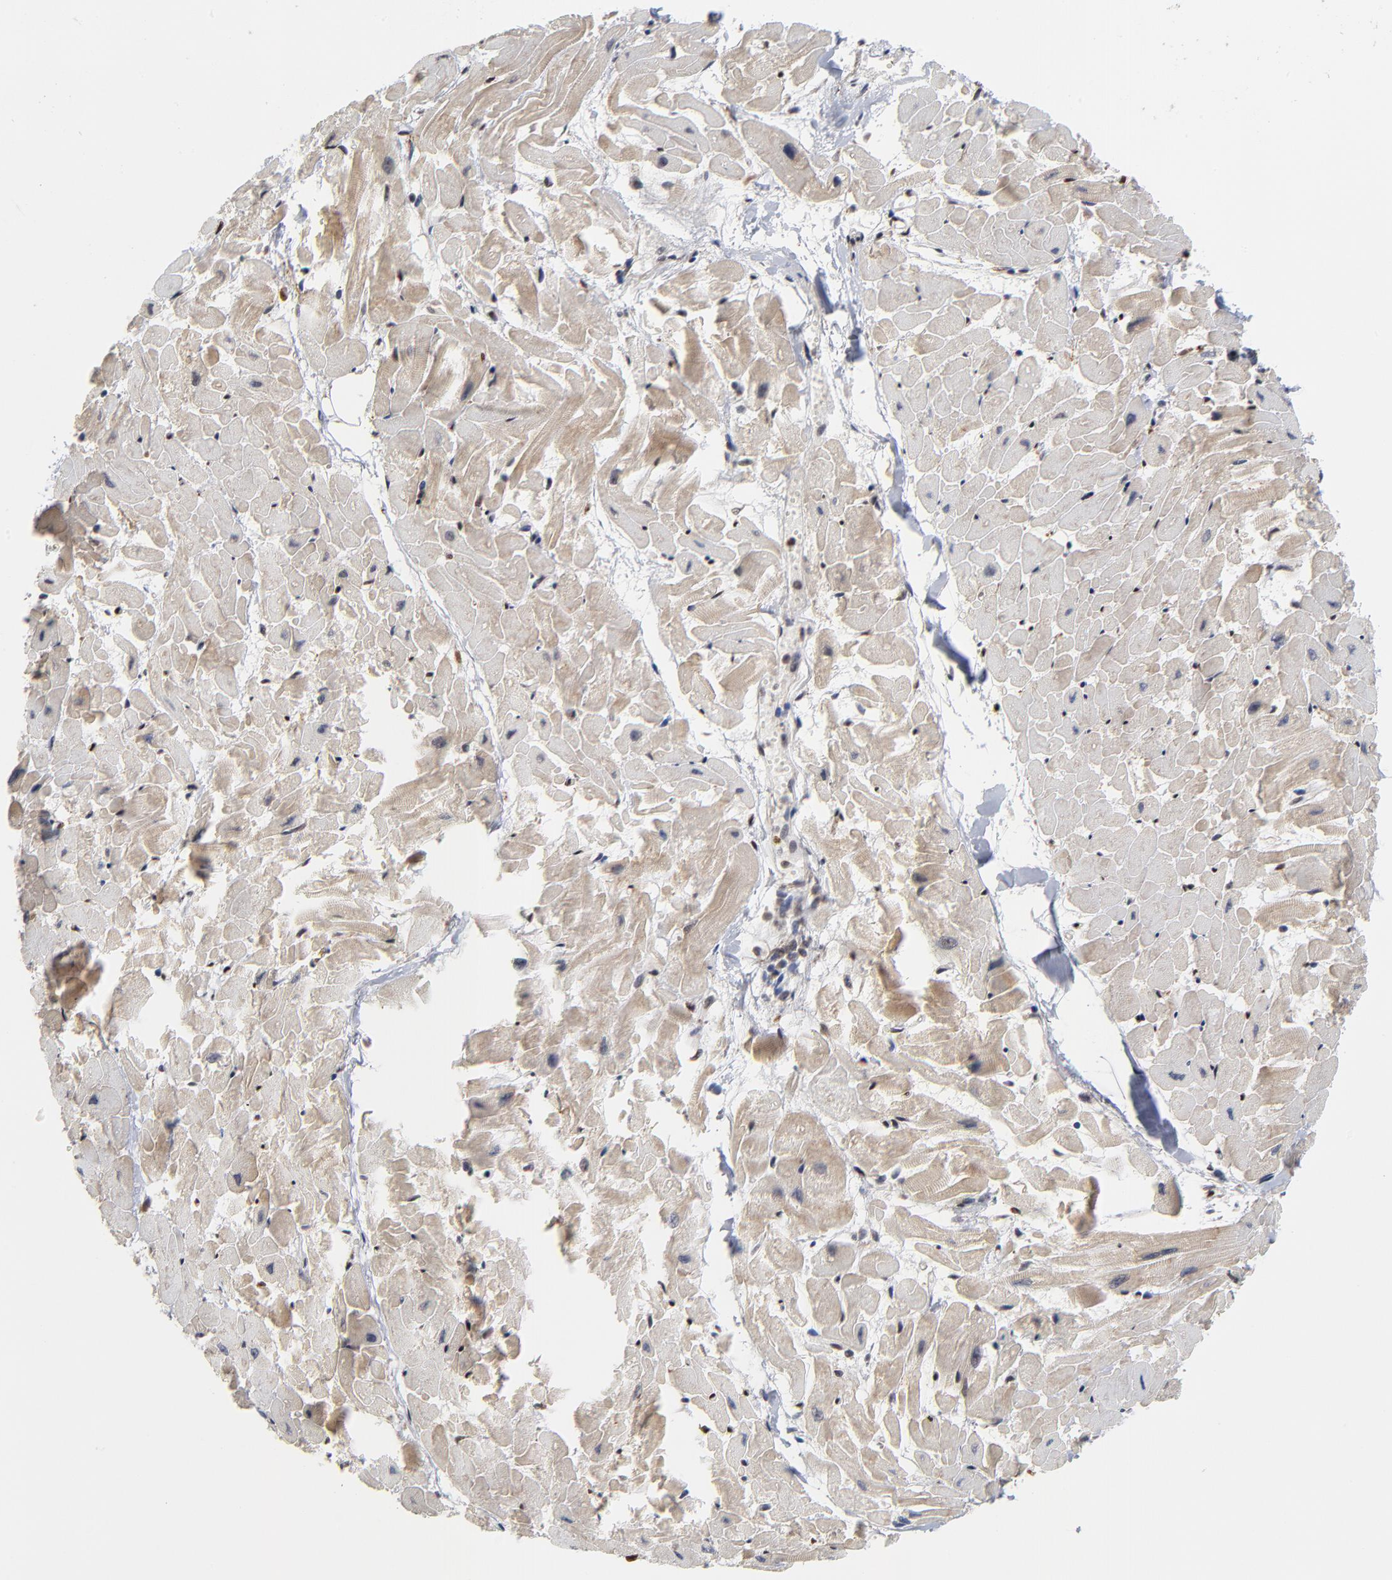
{"staining": {"intensity": "negative", "quantity": "none", "location": "none"}, "tissue": "heart muscle", "cell_type": "Cardiomyocytes", "image_type": "normal", "snomed": [{"axis": "morphology", "description": "Normal tissue, NOS"}, {"axis": "topography", "description": "Heart"}], "caption": "The image displays no significant staining in cardiomyocytes of heart muscle. (Immunohistochemistry (ihc), brightfield microscopy, high magnification).", "gene": "ZNF419", "patient": {"sex": "female", "age": 19}}